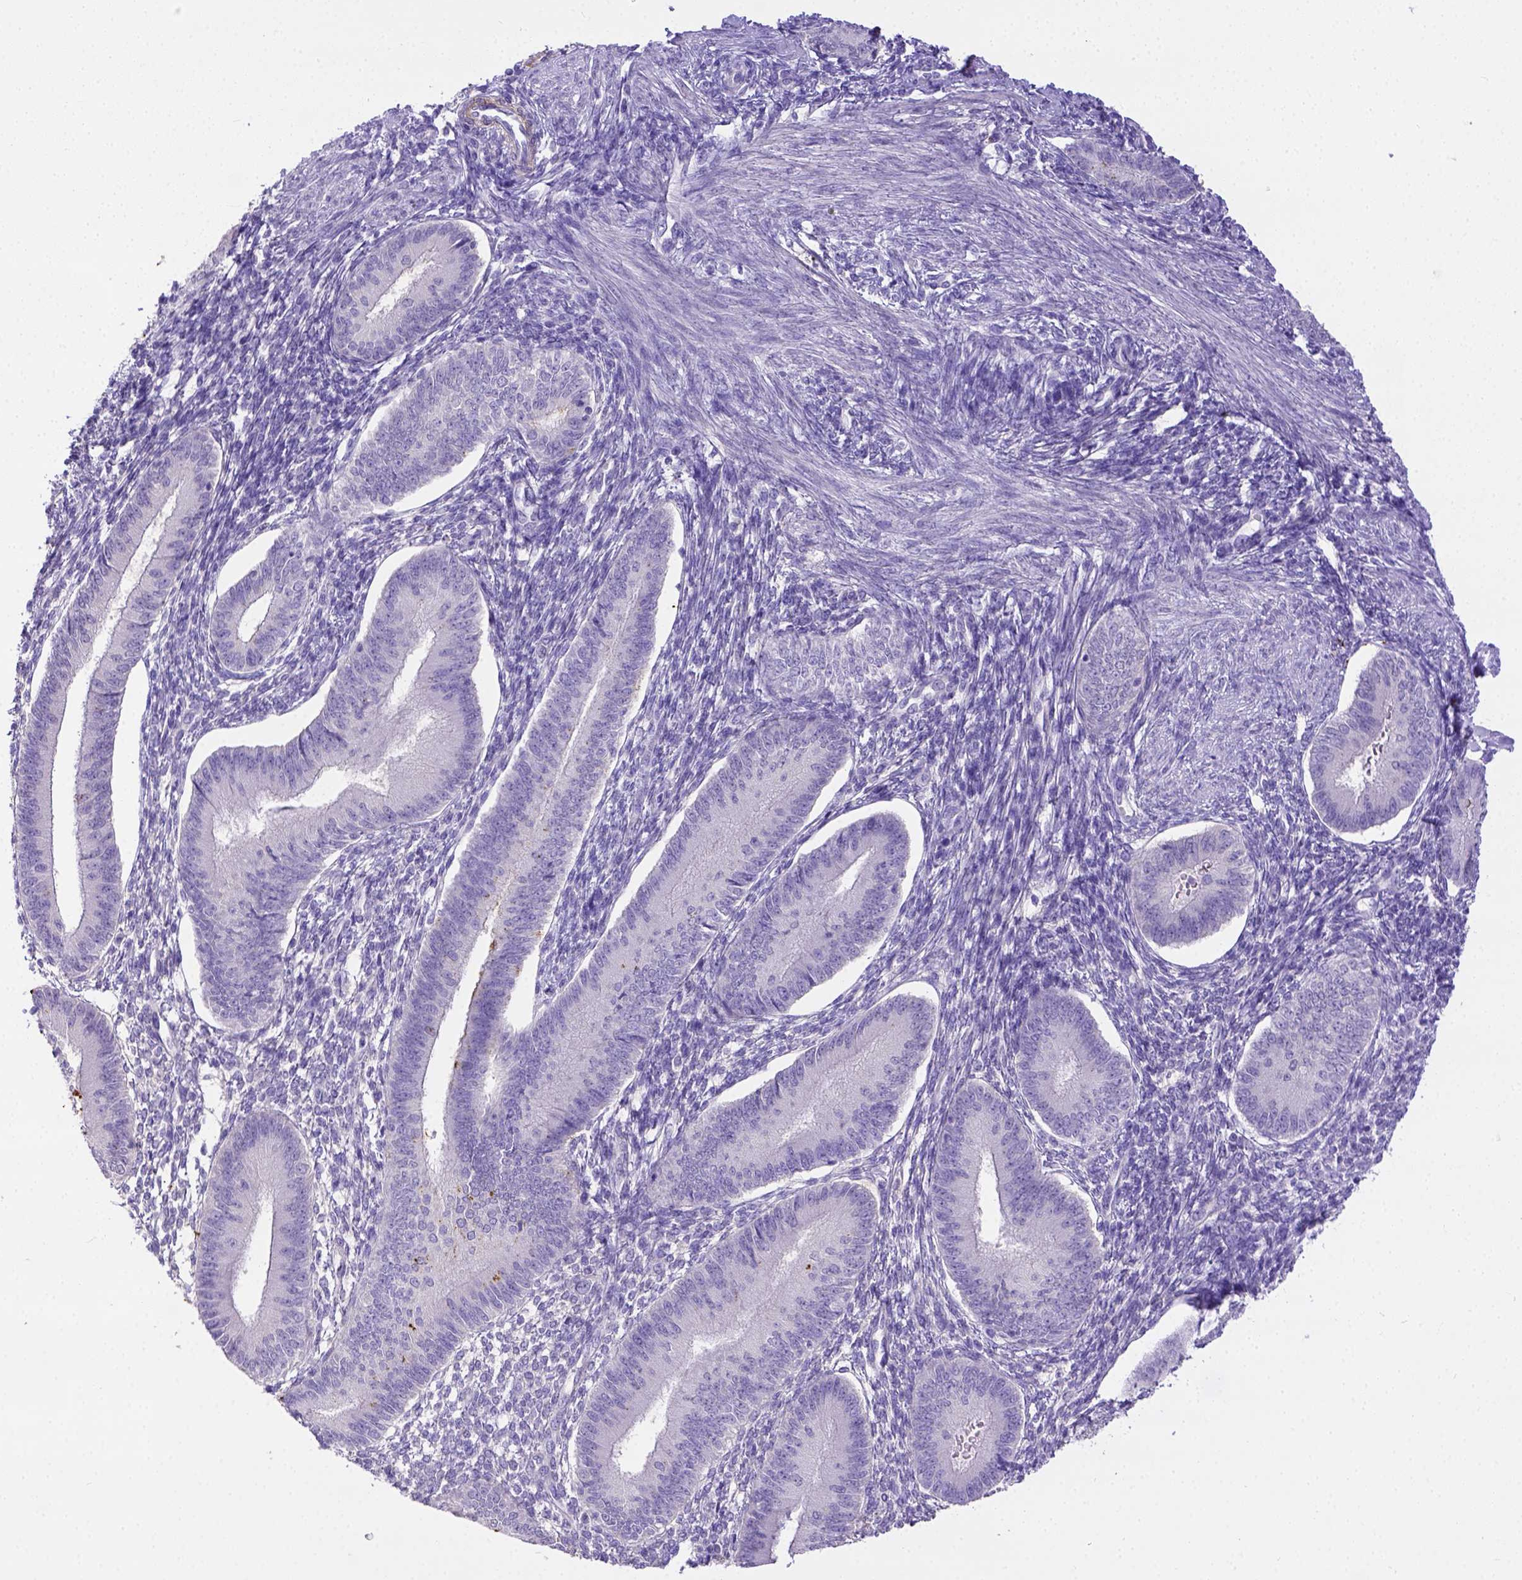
{"staining": {"intensity": "negative", "quantity": "none", "location": "none"}, "tissue": "endometrium", "cell_type": "Cells in endometrial stroma", "image_type": "normal", "snomed": [{"axis": "morphology", "description": "Normal tissue, NOS"}, {"axis": "topography", "description": "Endometrium"}], "caption": "Immunohistochemistry histopathology image of benign human endometrium stained for a protein (brown), which reveals no expression in cells in endometrial stroma.", "gene": "B3GAT1", "patient": {"sex": "female", "age": 39}}